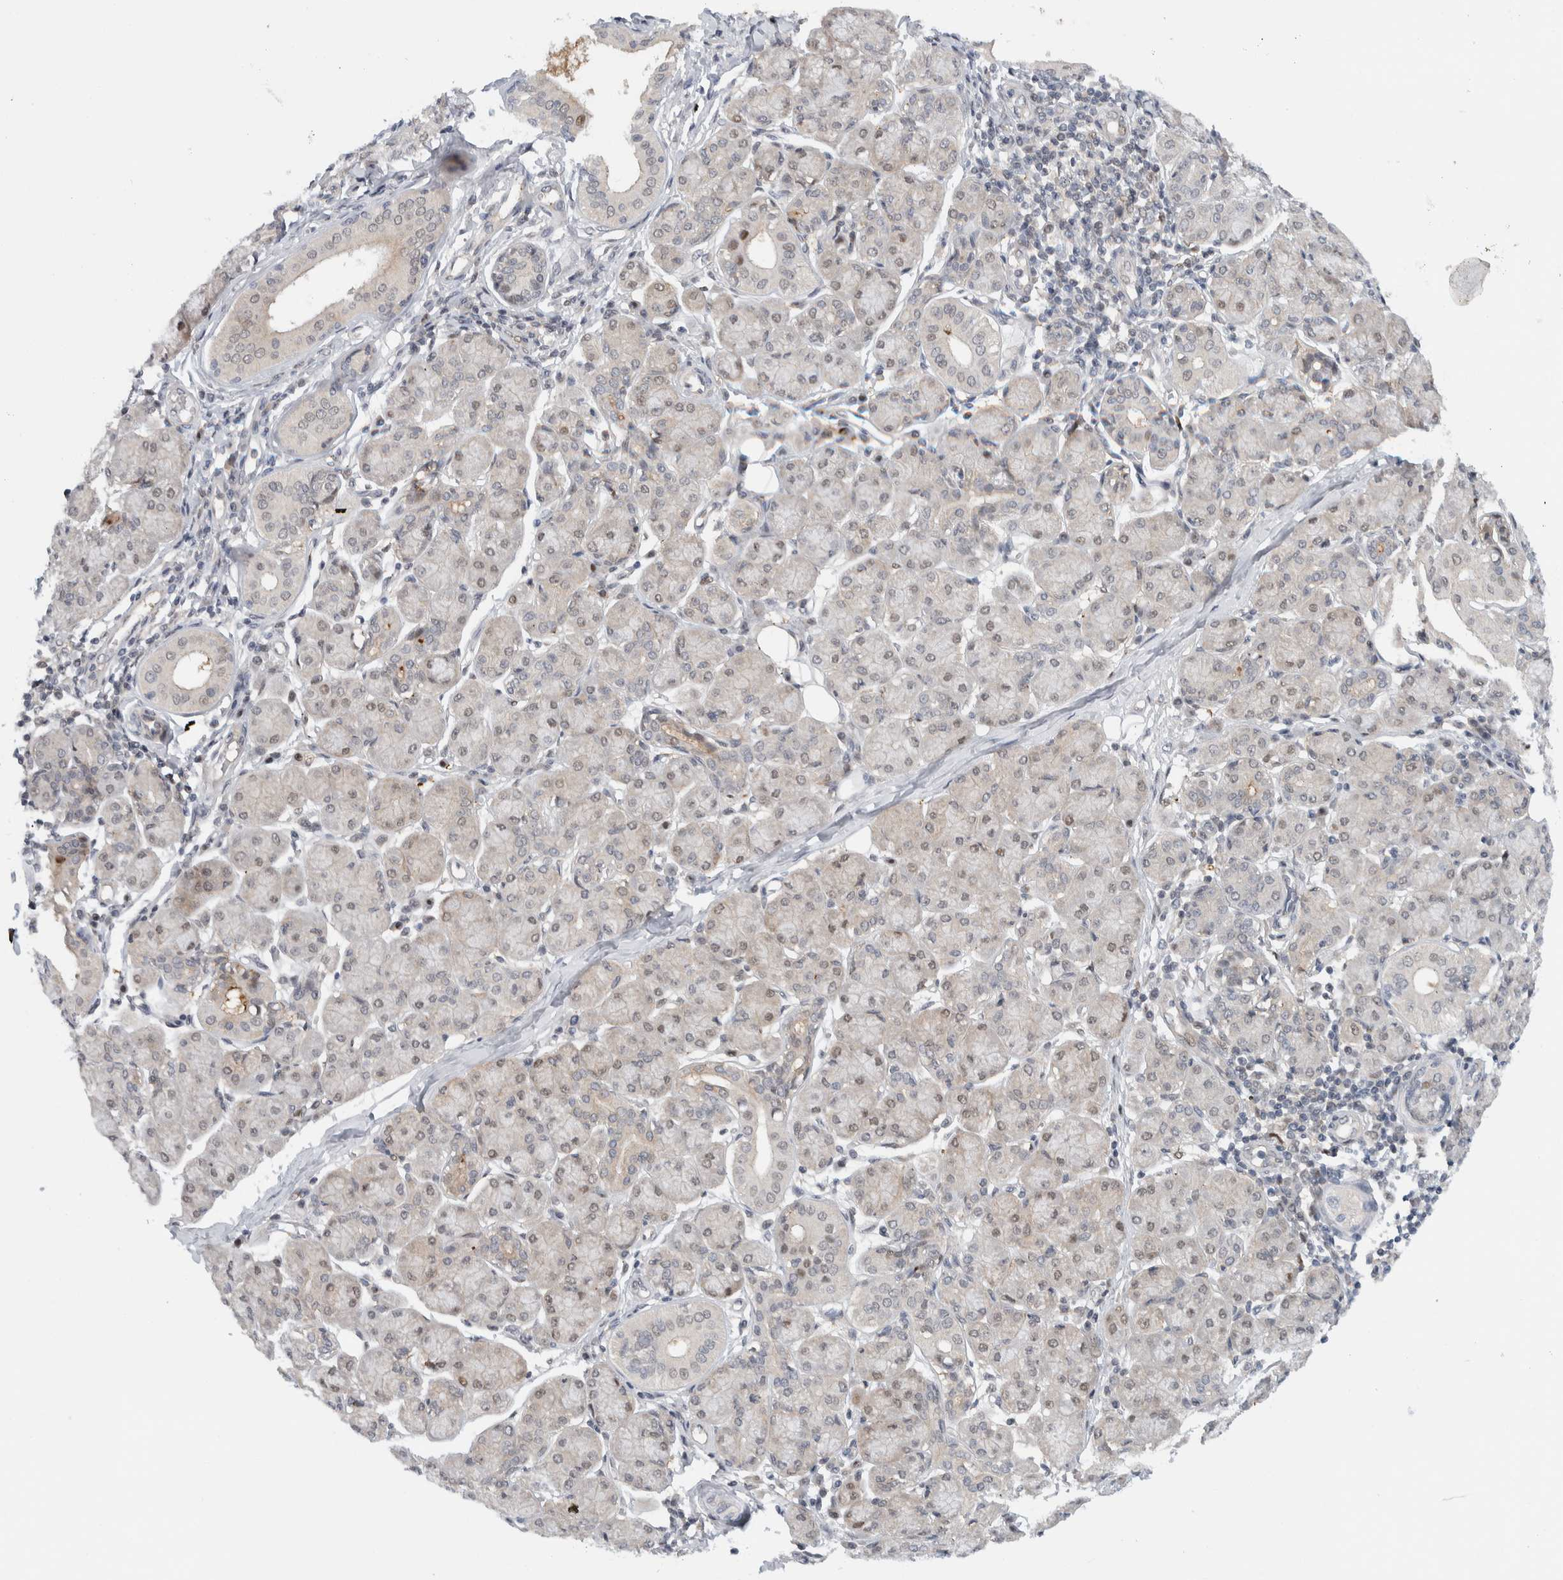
{"staining": {"intensity": "weak", "quantity": "<25%", "location": "cytoplasmic/membranous"}, "tissue": "salivary gland", "cell_type": "Glandular cells", "image_type": "normal", "snomed": [{"axis": "morphology", "description": "Normal tissue, NOS"}, {"axis": "morphology", "description": "Inflammation, NOS"}, {"axis": "topography", "description": "Lymph node"}, {"axis": "topography", "description": "Salivary gland"}], "caption": "Photomicrograph shows no protein expression in glandular cells of normal salivary gland.", "gene": "NCR3LG1", "patient": {"sex": "male", "age": 3}}